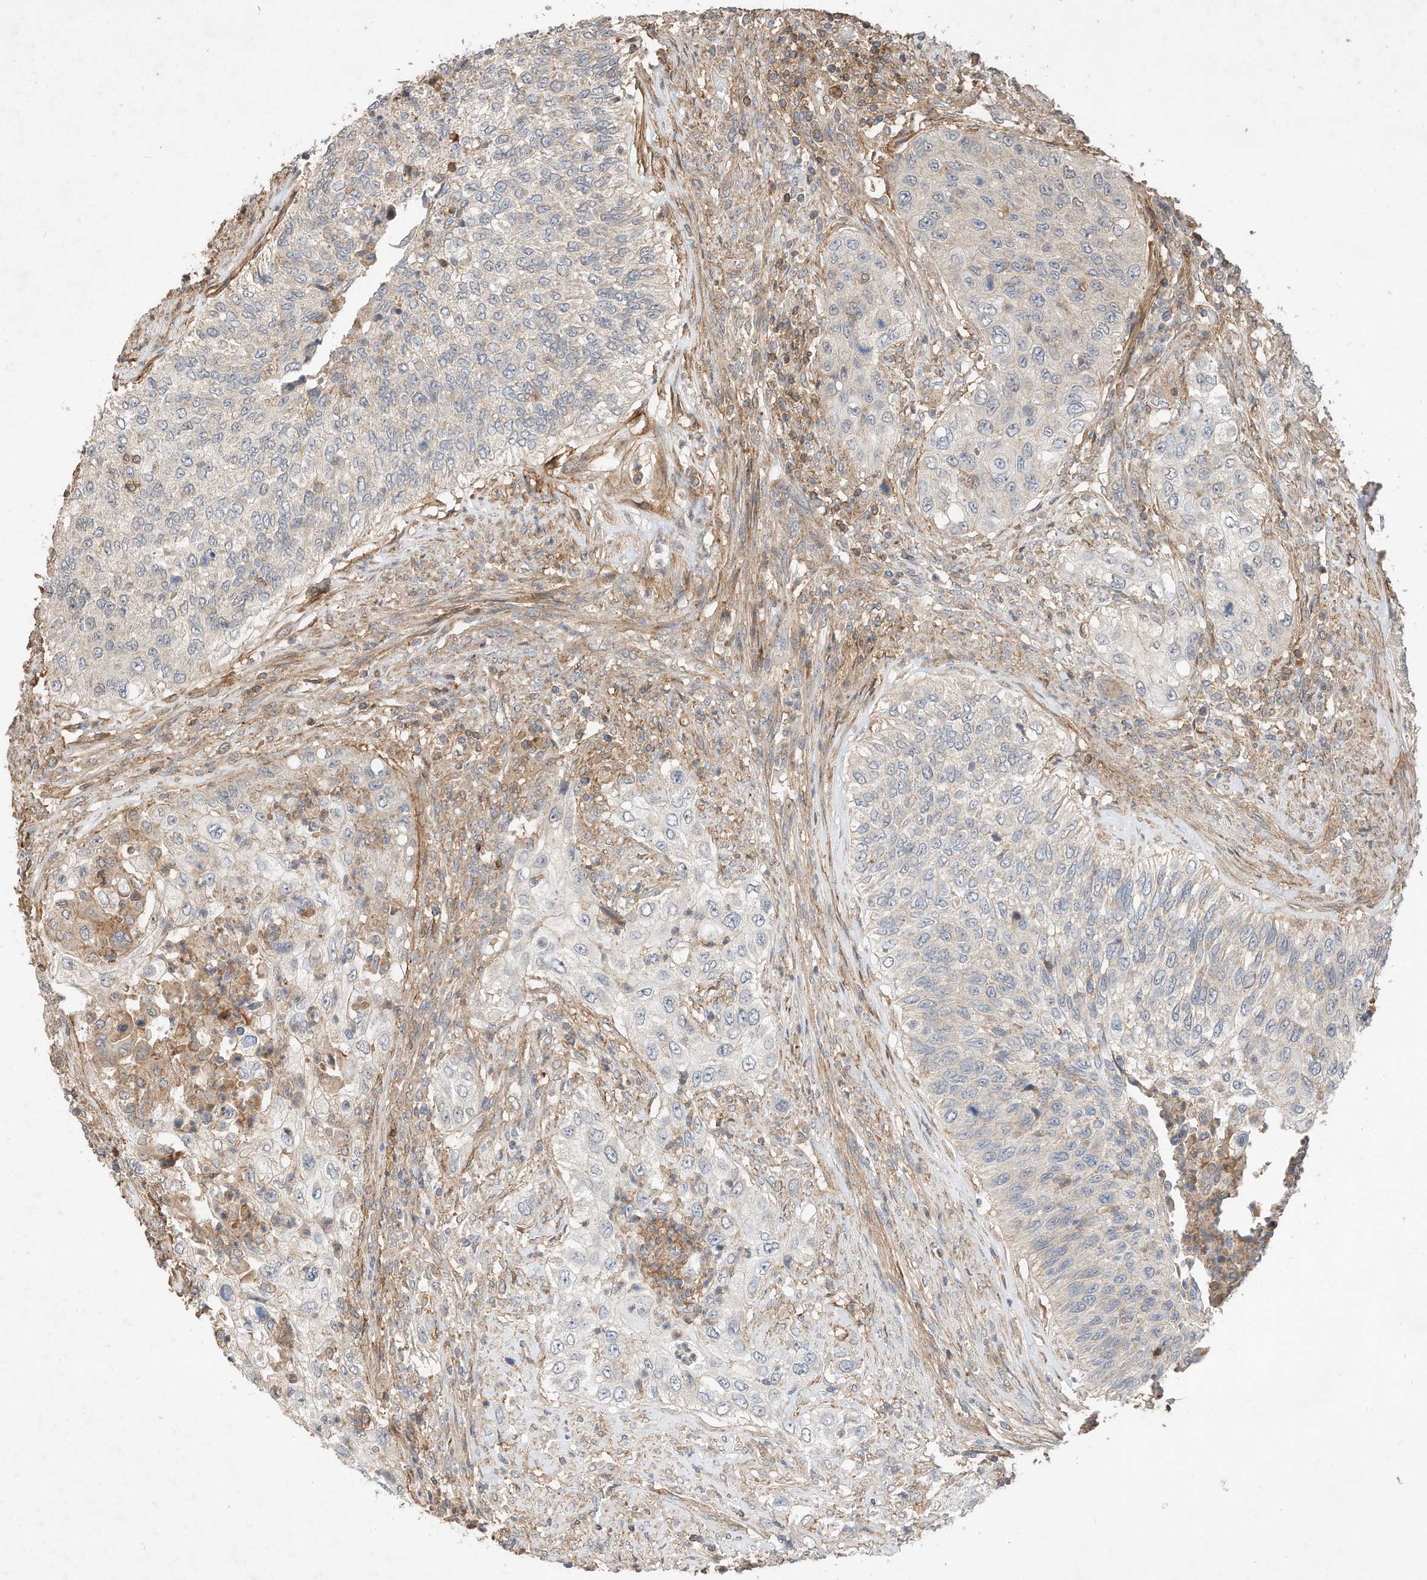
{"staining": {"intensity": "negative", "quantity": "none", "location": "none"}, "tissue": "urothelial cancer", "cell_type": "Tumor cells", "image_type": "cancer", "snomed": [{"axis": "morphology", "description": "Urothelial carcinoma, High grade"}, {"axis": "topography", "description": "Urinary bladder"}], "caption": "Immunohistochemical staining of high-grade urothelial carcinoma shows no significant staining in tumor cells.", "gene": "CPAMD8", "patient": {"sex": "female", "age": 60}}